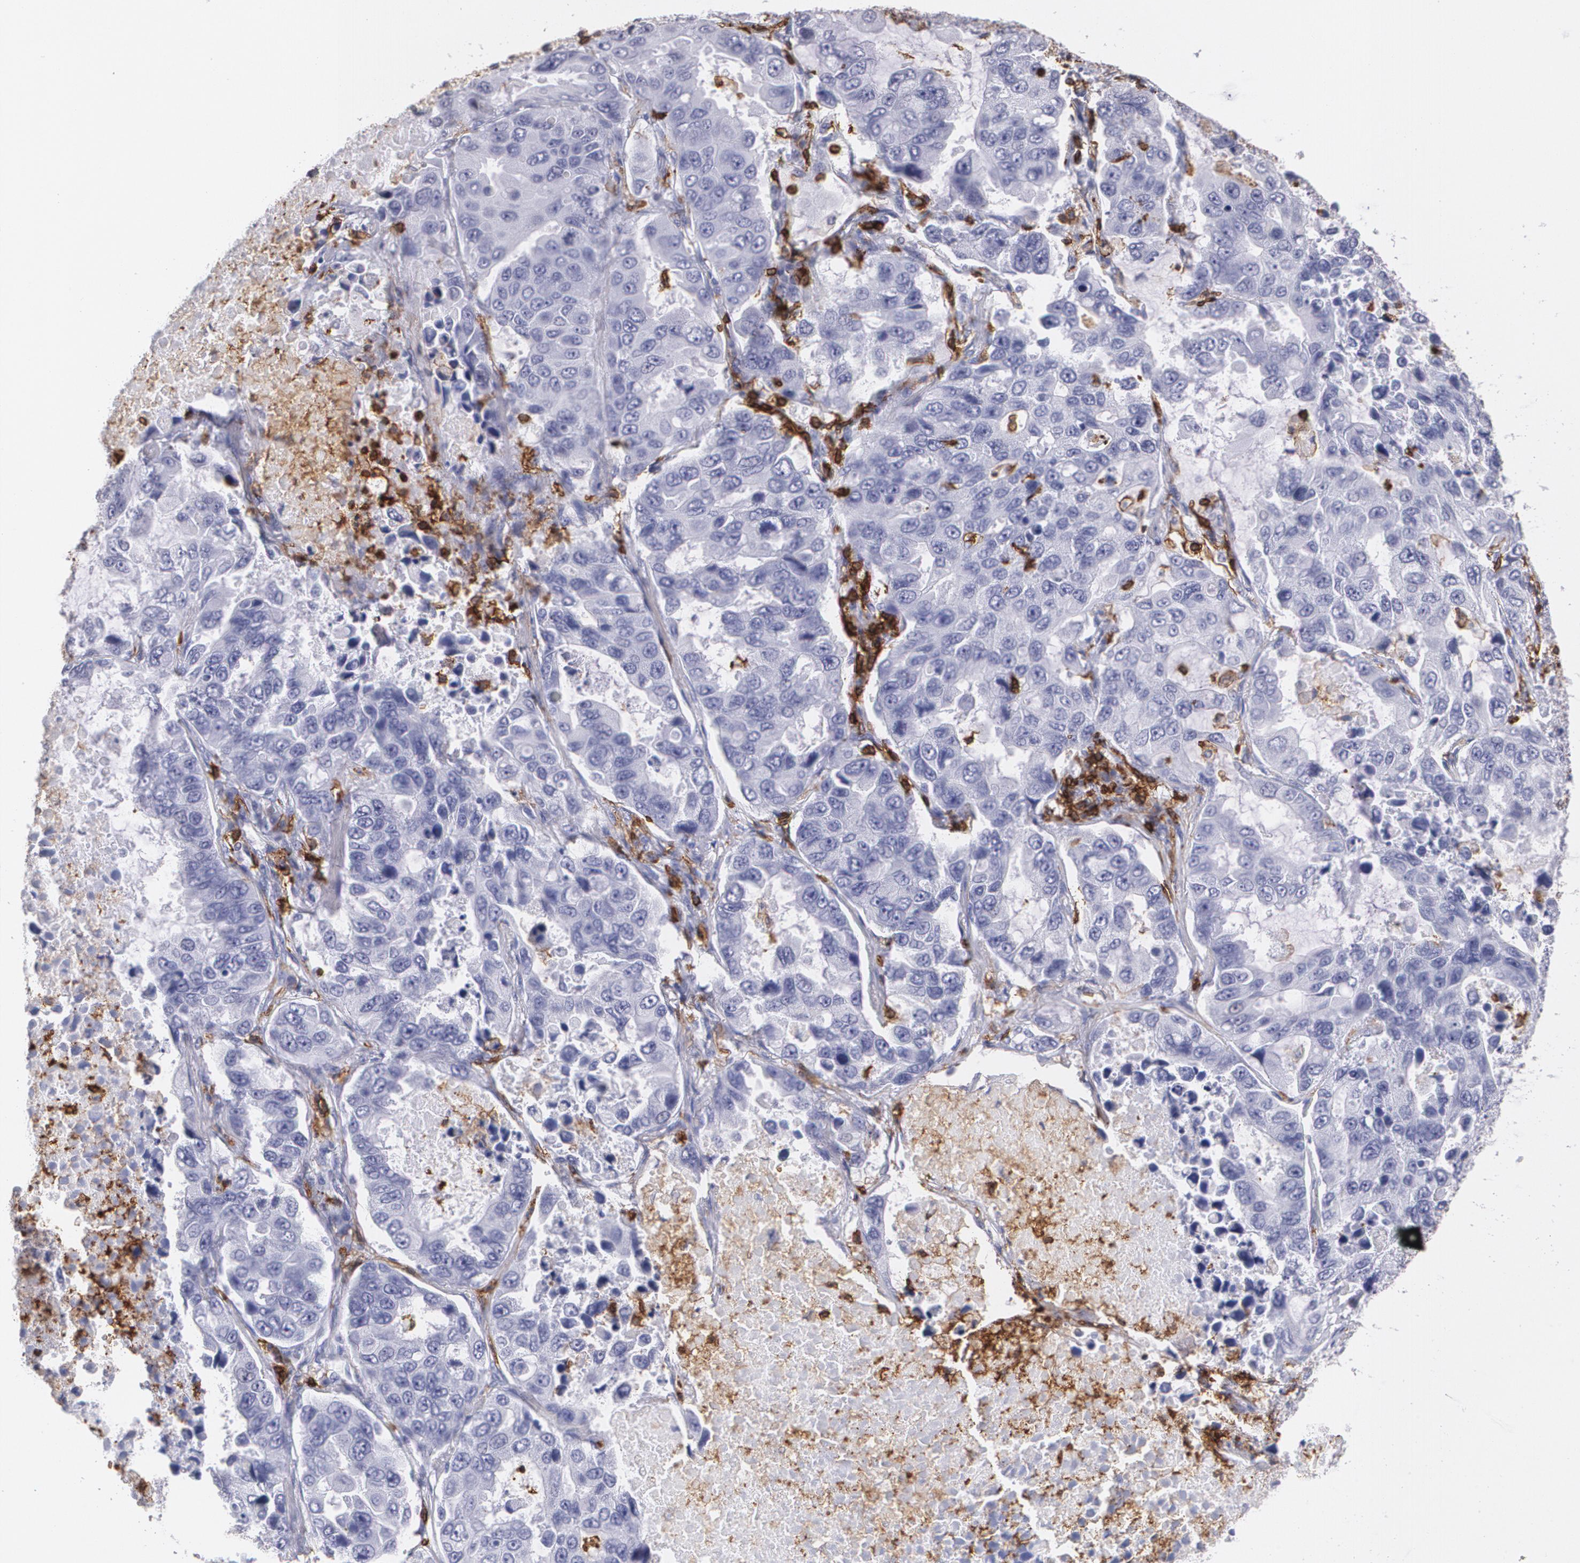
{"staining": {"intensity": "negative", "quantity": "none", "location": "none"}, "tissue": "lung cancer", "cell_type": "Tumor cells", "image_type": "cancer", "snomed": [{"axis": "morphology", "description": "Adenocarcinoma, NOS"}, {"axis": "topography", "description": "Lung"}], "caption": "Human lung cancer stained for a protein using immunohistochemistry (IHC) reveals no staining in tumor cells.", "gene": "PTPRC", "patient": {"sex": "male", "age": 64}}